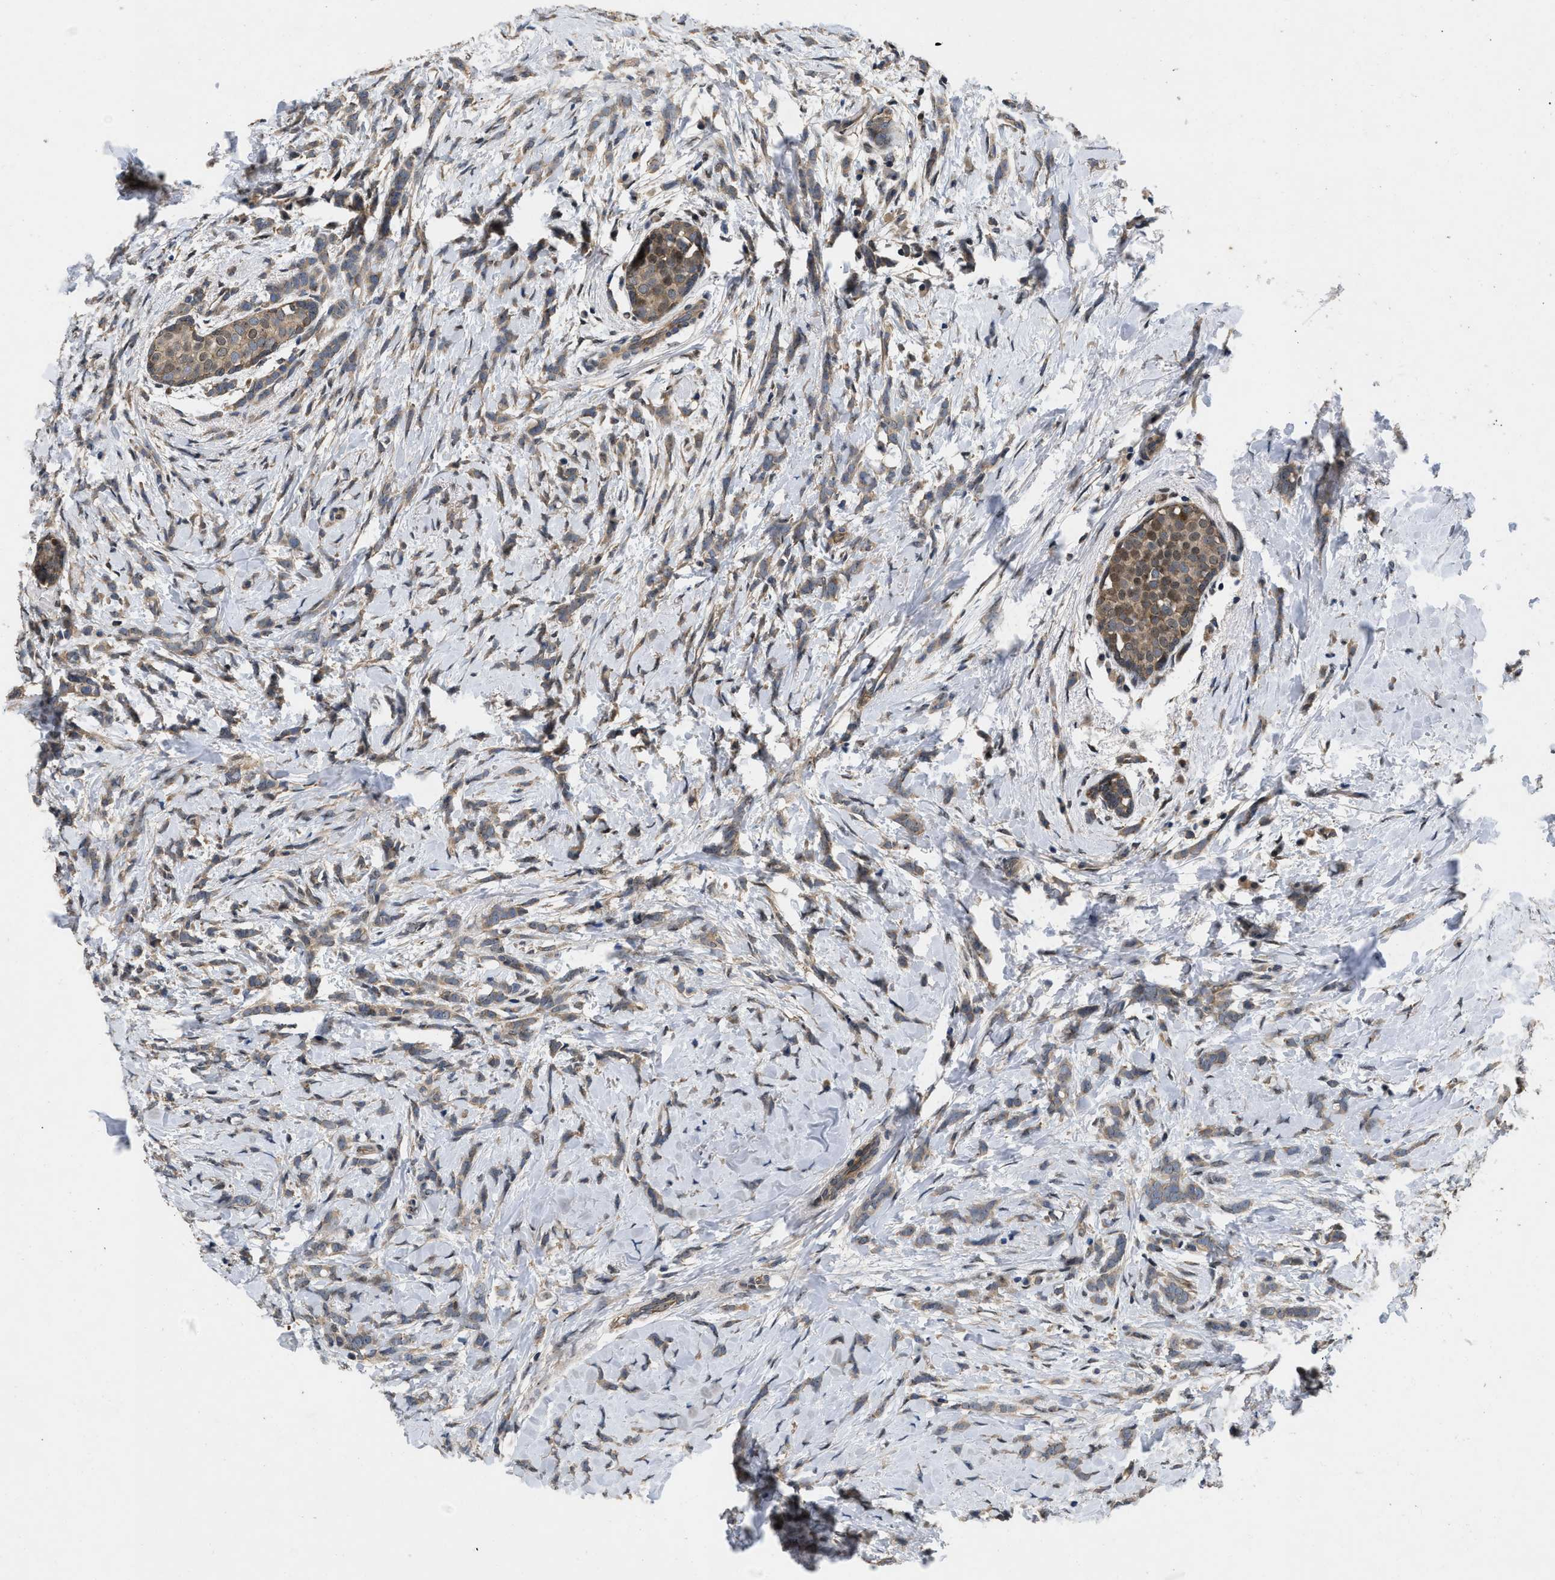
{"staining": {"intensity": "weak", "quantity": ">75%", "location": "cytoplasmic/membranous"}, "tissue": "breast cancer", "cell_type": "Tumor cells", "image_type": "cancer", "snomed": [{"axis": "morphology", "description": "Lobular carcinoma, in situ"}, {"axis": "morphology", "description": "Lobular carcinoma"}, {"axis": "topography", "description": "Breast"}], "caption": "An immunohistochemistry (IHC) image of neoplastic tissue is shown. Protein staining in brown shows weak cytoplasmic/membranous positivity in lobular carcinoma (breast) within tumor cells.", "gene": "PRDM14", "patient": {"sex": "female", "age": 41}}